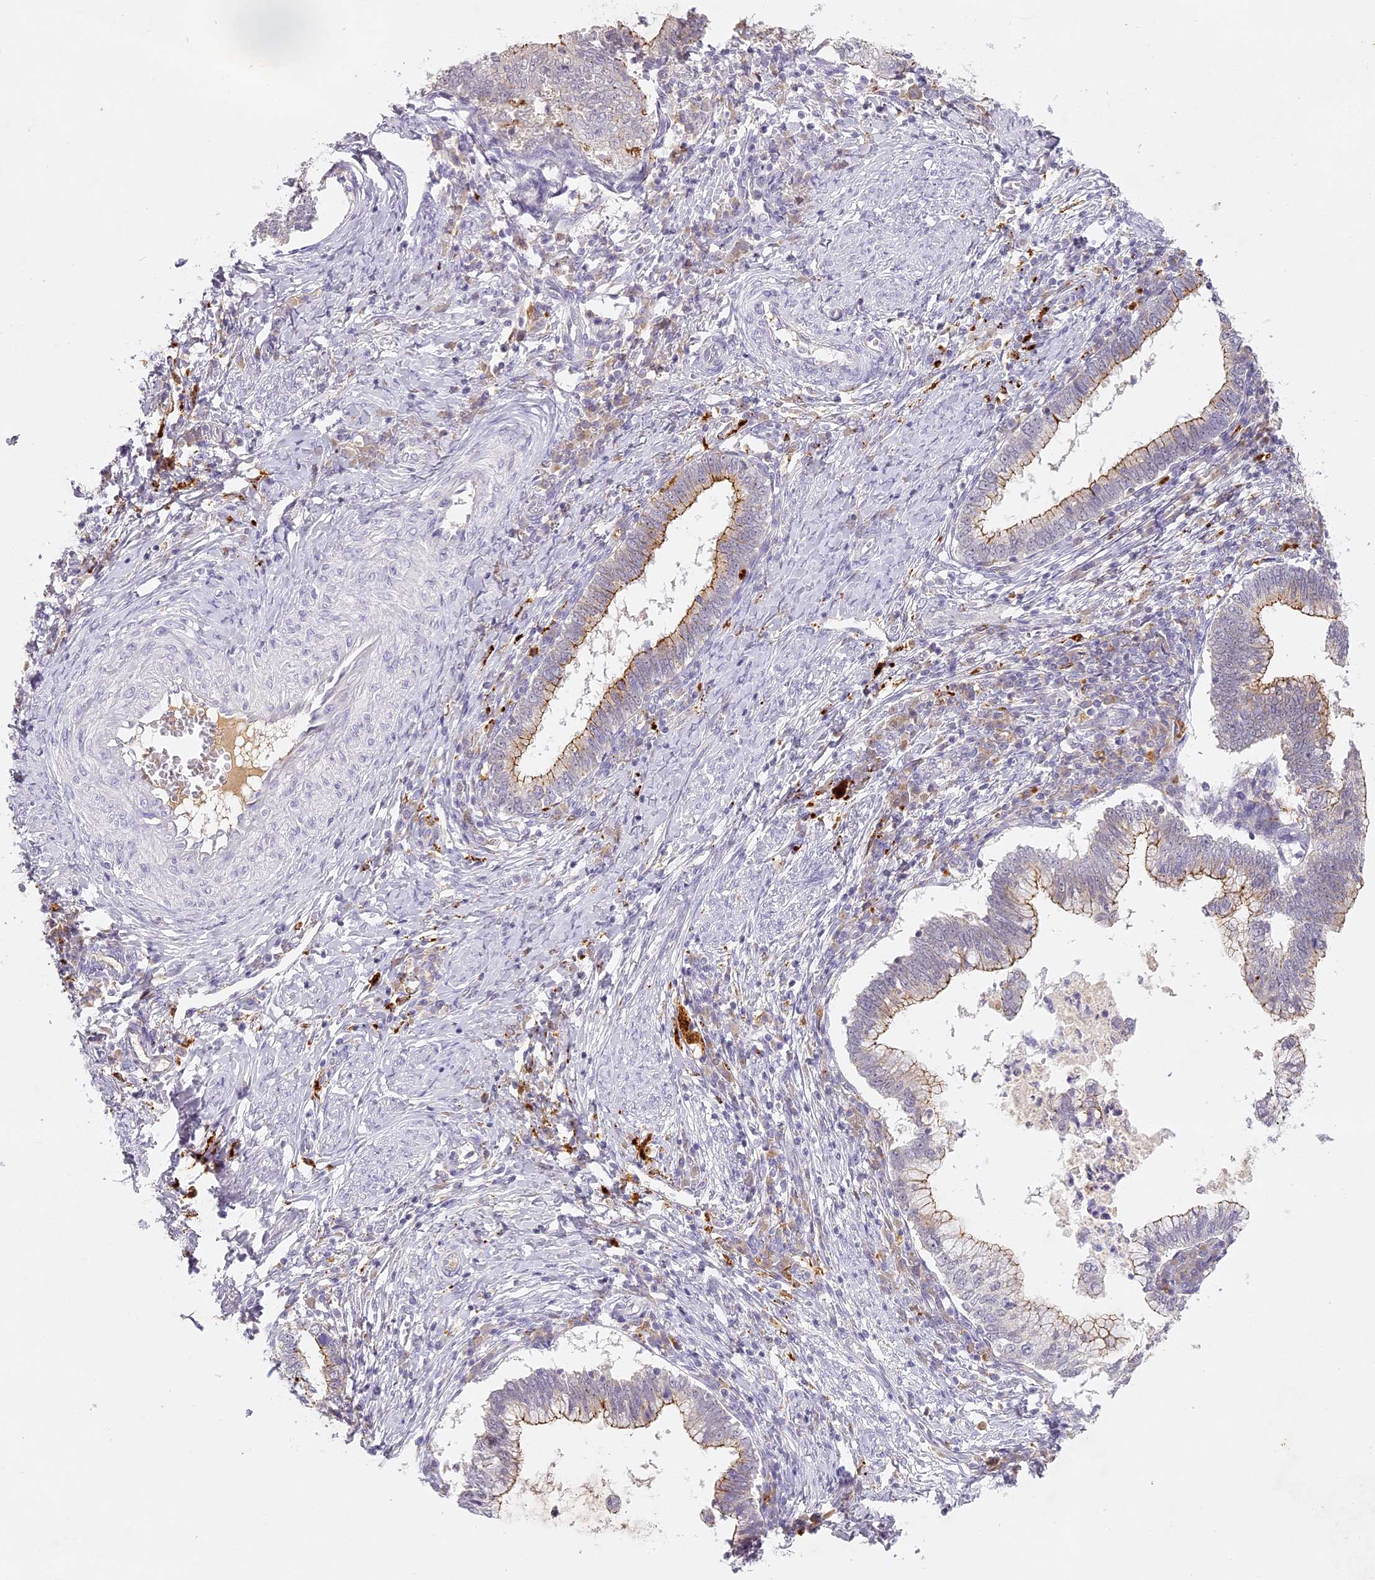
{"staining": {"intensity": "moderate", "quantity": "25%-75%", "location": "cytoplasmic/membranous"}, "tissue": "cervical cancer", "cell_type": "Tumor cells", "image_type": "cancer", "snomed": [{"axis": "morphology", "description": "Adenocarcinoma, NOS"}, {"axis": "topography", "description": "Cervix"}], "caption": "Immunohistochemistry (IHC) (DAB (3,3'-diaminobenzidine)) staining of human adenocarcinoma (cervical) displays moderate cytoplasmic/membranous protein staining in approximately 25%-75% of tumor cells.", "gene": "ELL3", "patient": {"sex": "female", "age": 36}}